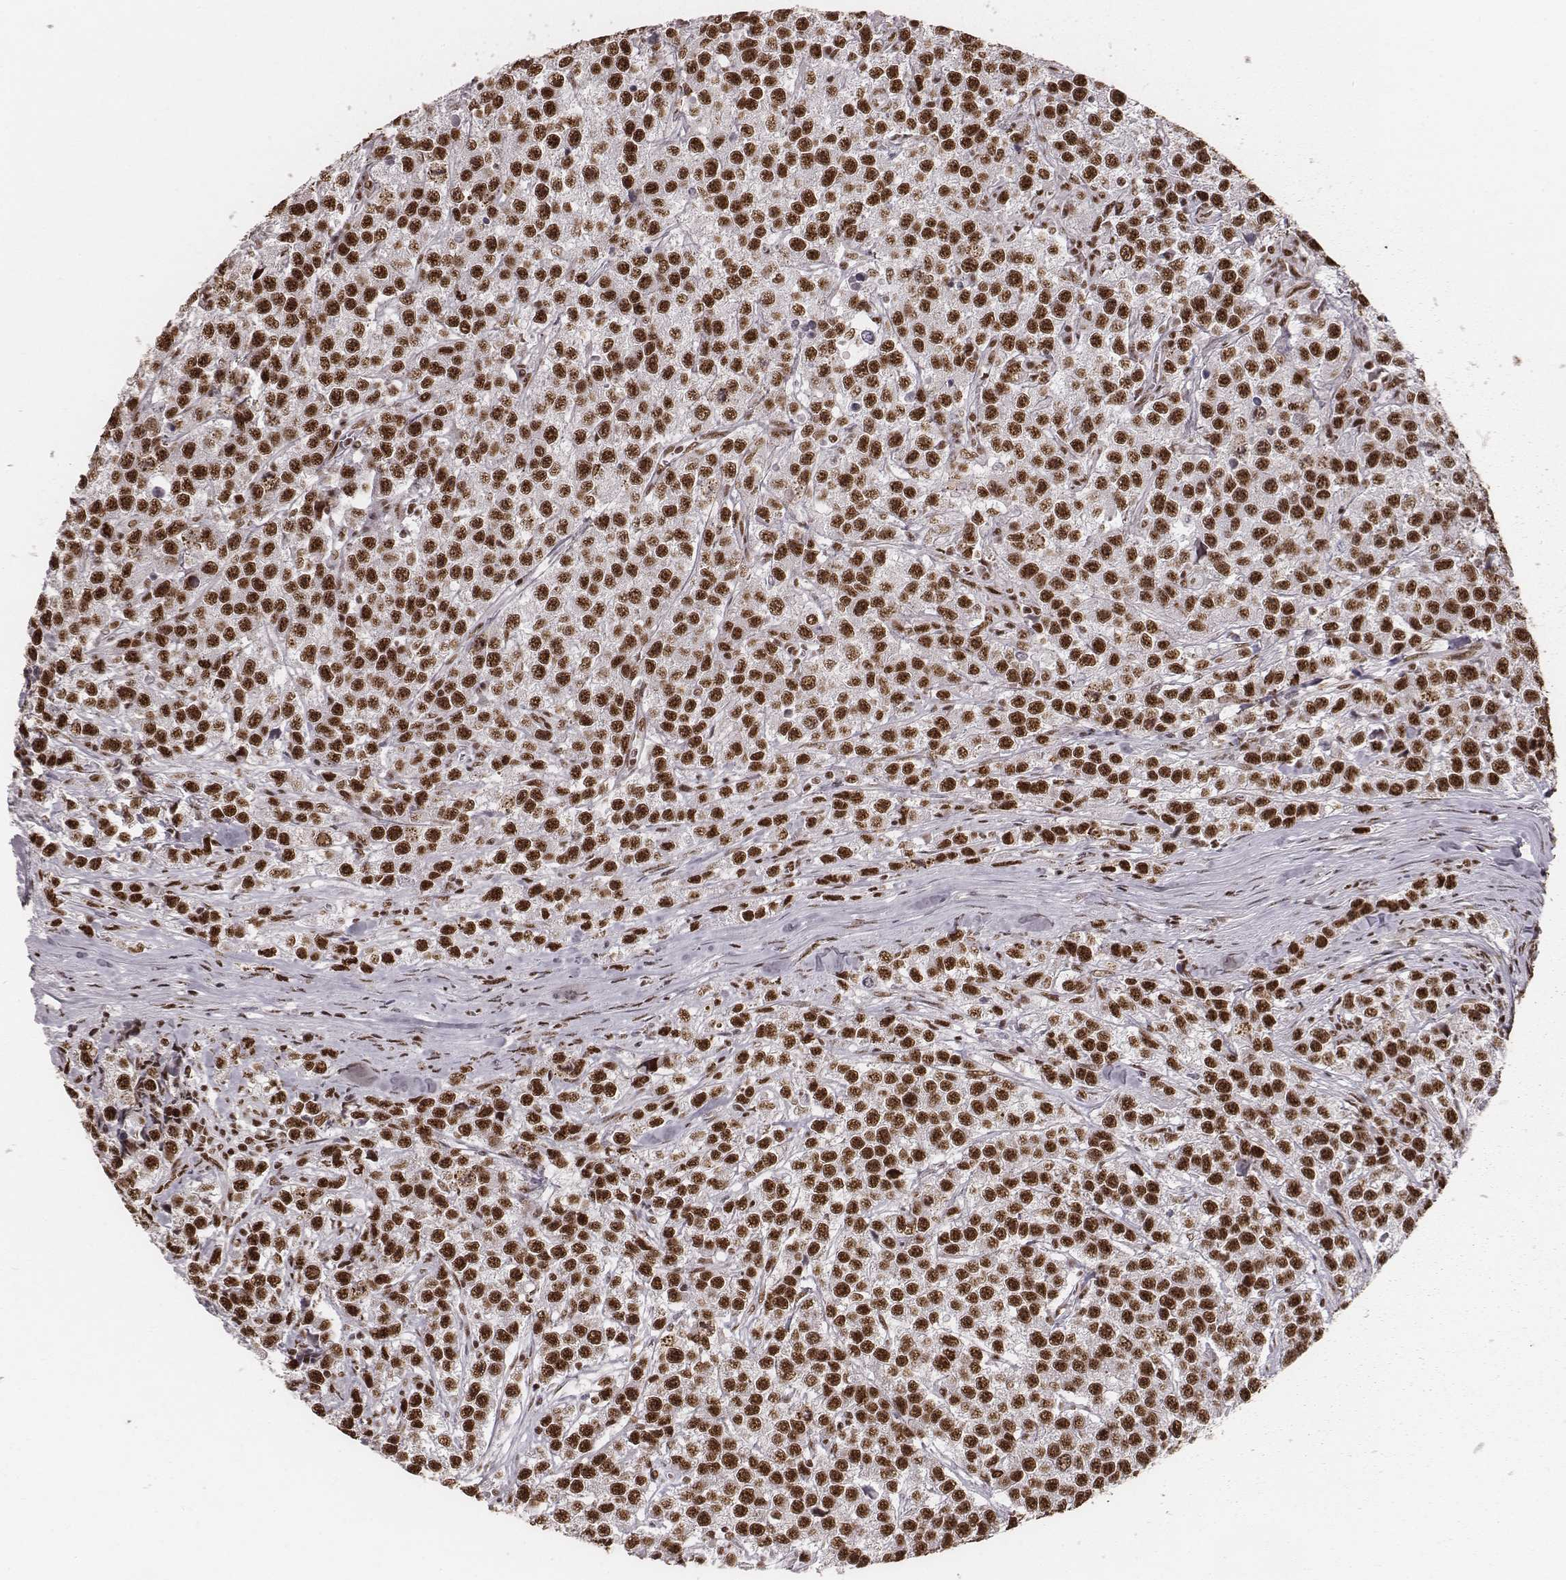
{"staining": {"intensity": "strong", "quantity": ">75%", "location": "nuclear"}, "tissue": "testis cancer", "cell_type": "Tumor cells", "image_type": "cancer", "snomed": [{"axis": "morphology", "description": "Seminoma, NOS"}, {"axis": "topography", "description": "Testis"}], "caption": "Testis cancer (seminoma) stained with DAB immunohistochemistry displays high levels of strong nuclear expression in about >75% of tumor cells.", "gene": "LUC7L", "patient": {"sex": "male", "age": 59}}